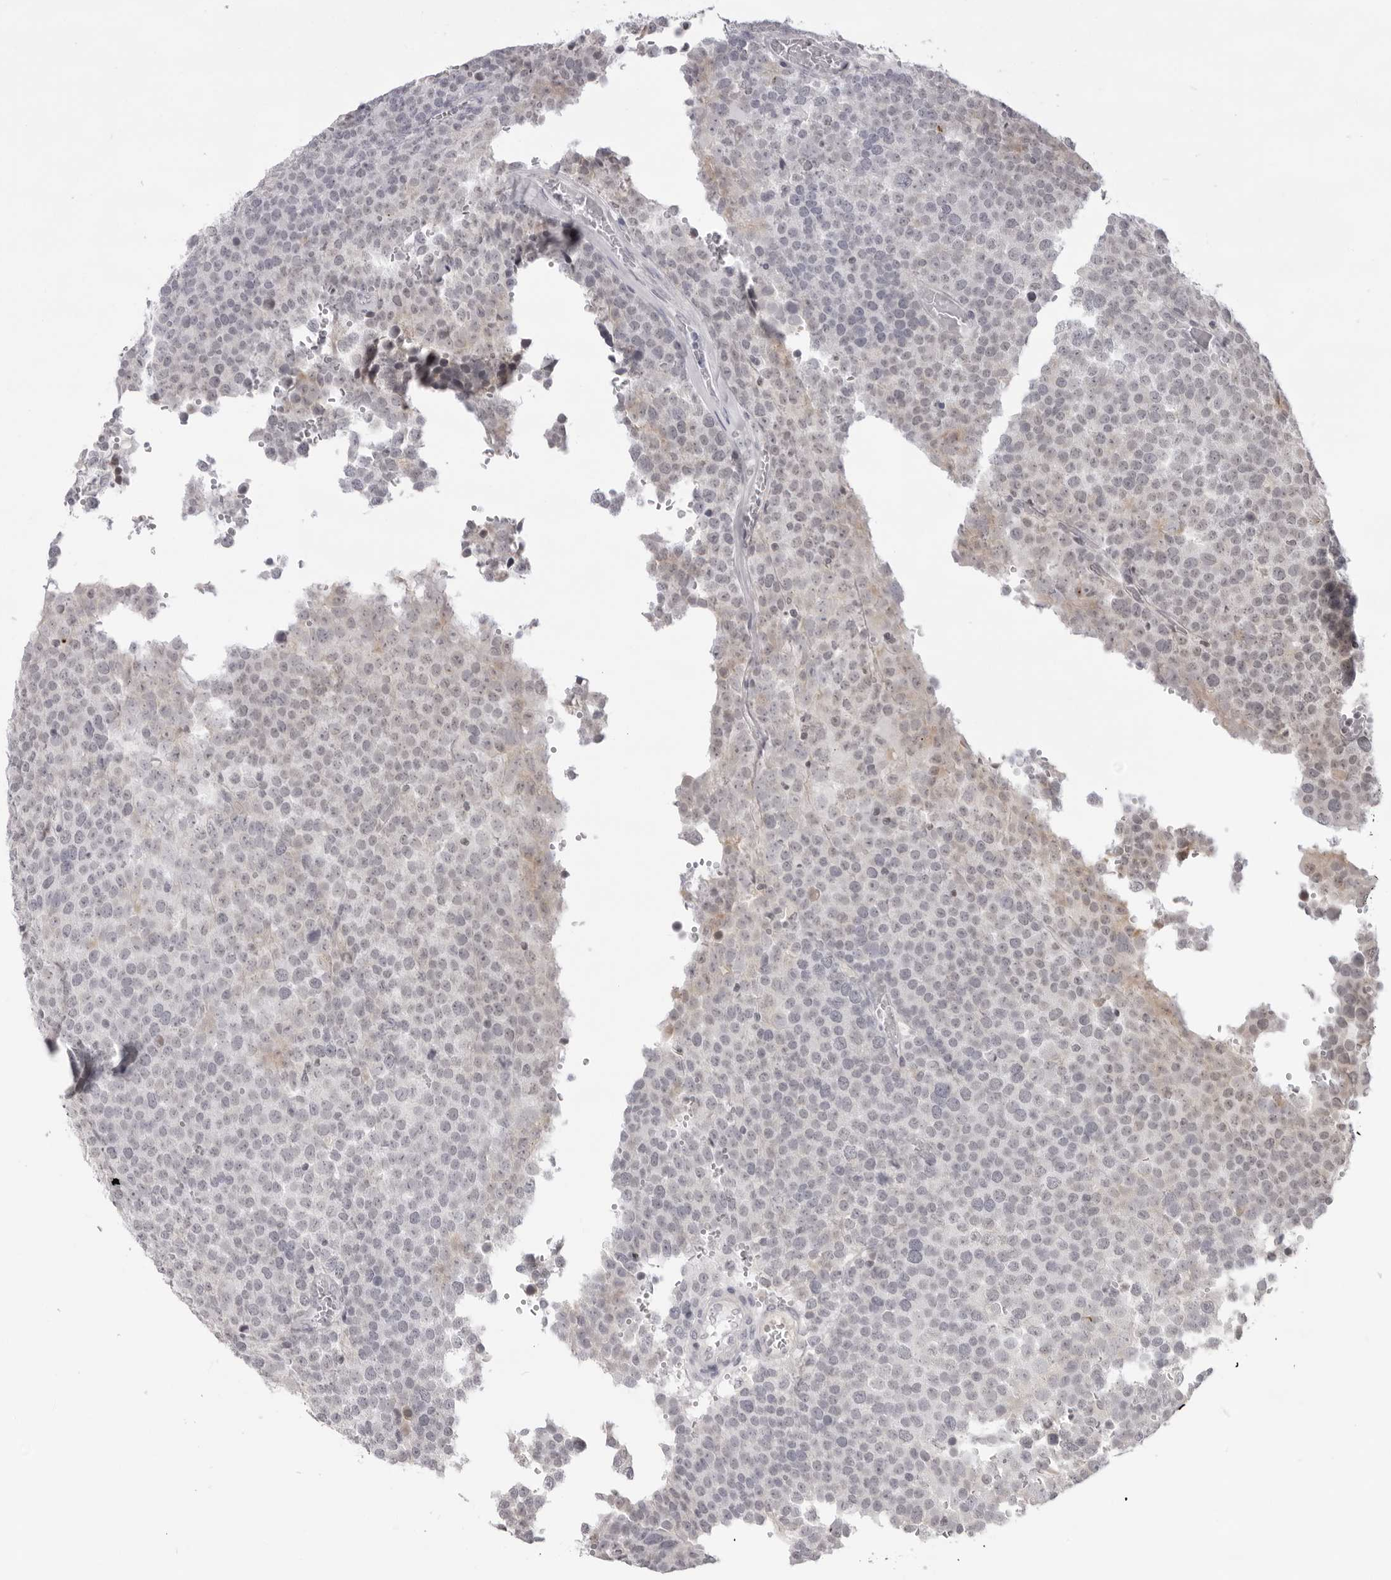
{"staining": {"intensity": "negative", "quantity": "none", "location": "none"}, "tissue": "testis cancer", "cell_type": "Tumor cells", "image_type": "cancer", "snomed": [{"axis": "morphology", "description": "Seminoma, NOS"}, {"axis": "topography", "description": "Testis"}], "caption": "Seminoma (testis) was stained to show a protein in brown. There is no significant expression in tumor cells.", "gene": "ACP6", "patient": {"sex": "male", "age": 71}}